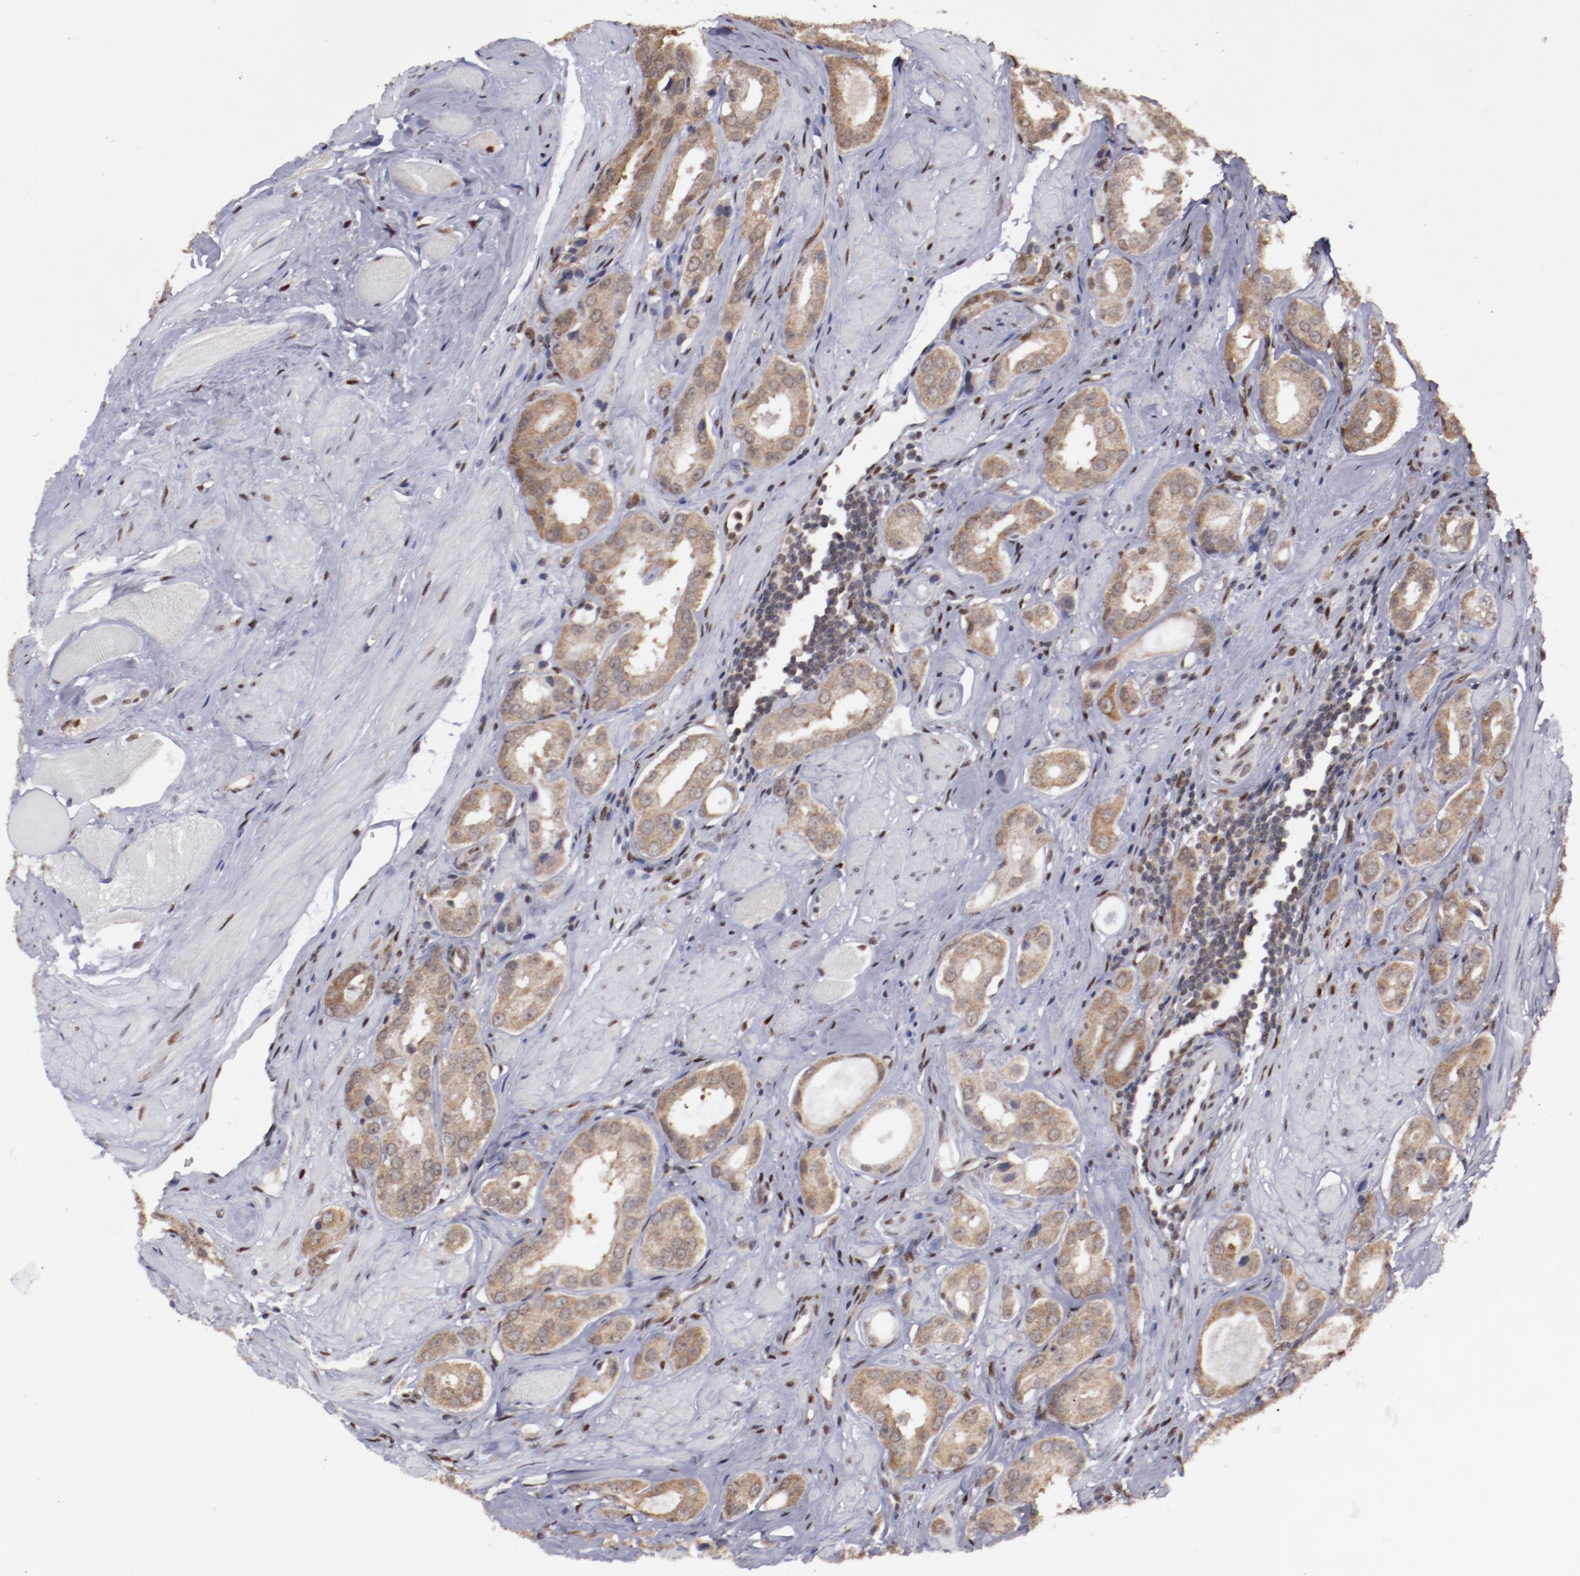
{"staining": {"intensity": "weak", "quantity": ">75%", "location": "cytoplasmic/membranous"}, "tissue": "prostate cancer", "cell_type": "Tumor cells", "image_type": "cancer", "snomed": [{"axis": "morphology", "description": "Adenocarcinoma, Medium grade"}, {"axis": "topography", "description": "Prostate"}], "caption": "A brown stain labels weak cytoplasmic/membranous staining of a protein in prostate medium-grade adenocarcinoma tumor cells.", "gene": "ARNT", "patient": {"sex": "male", "age": 53}}